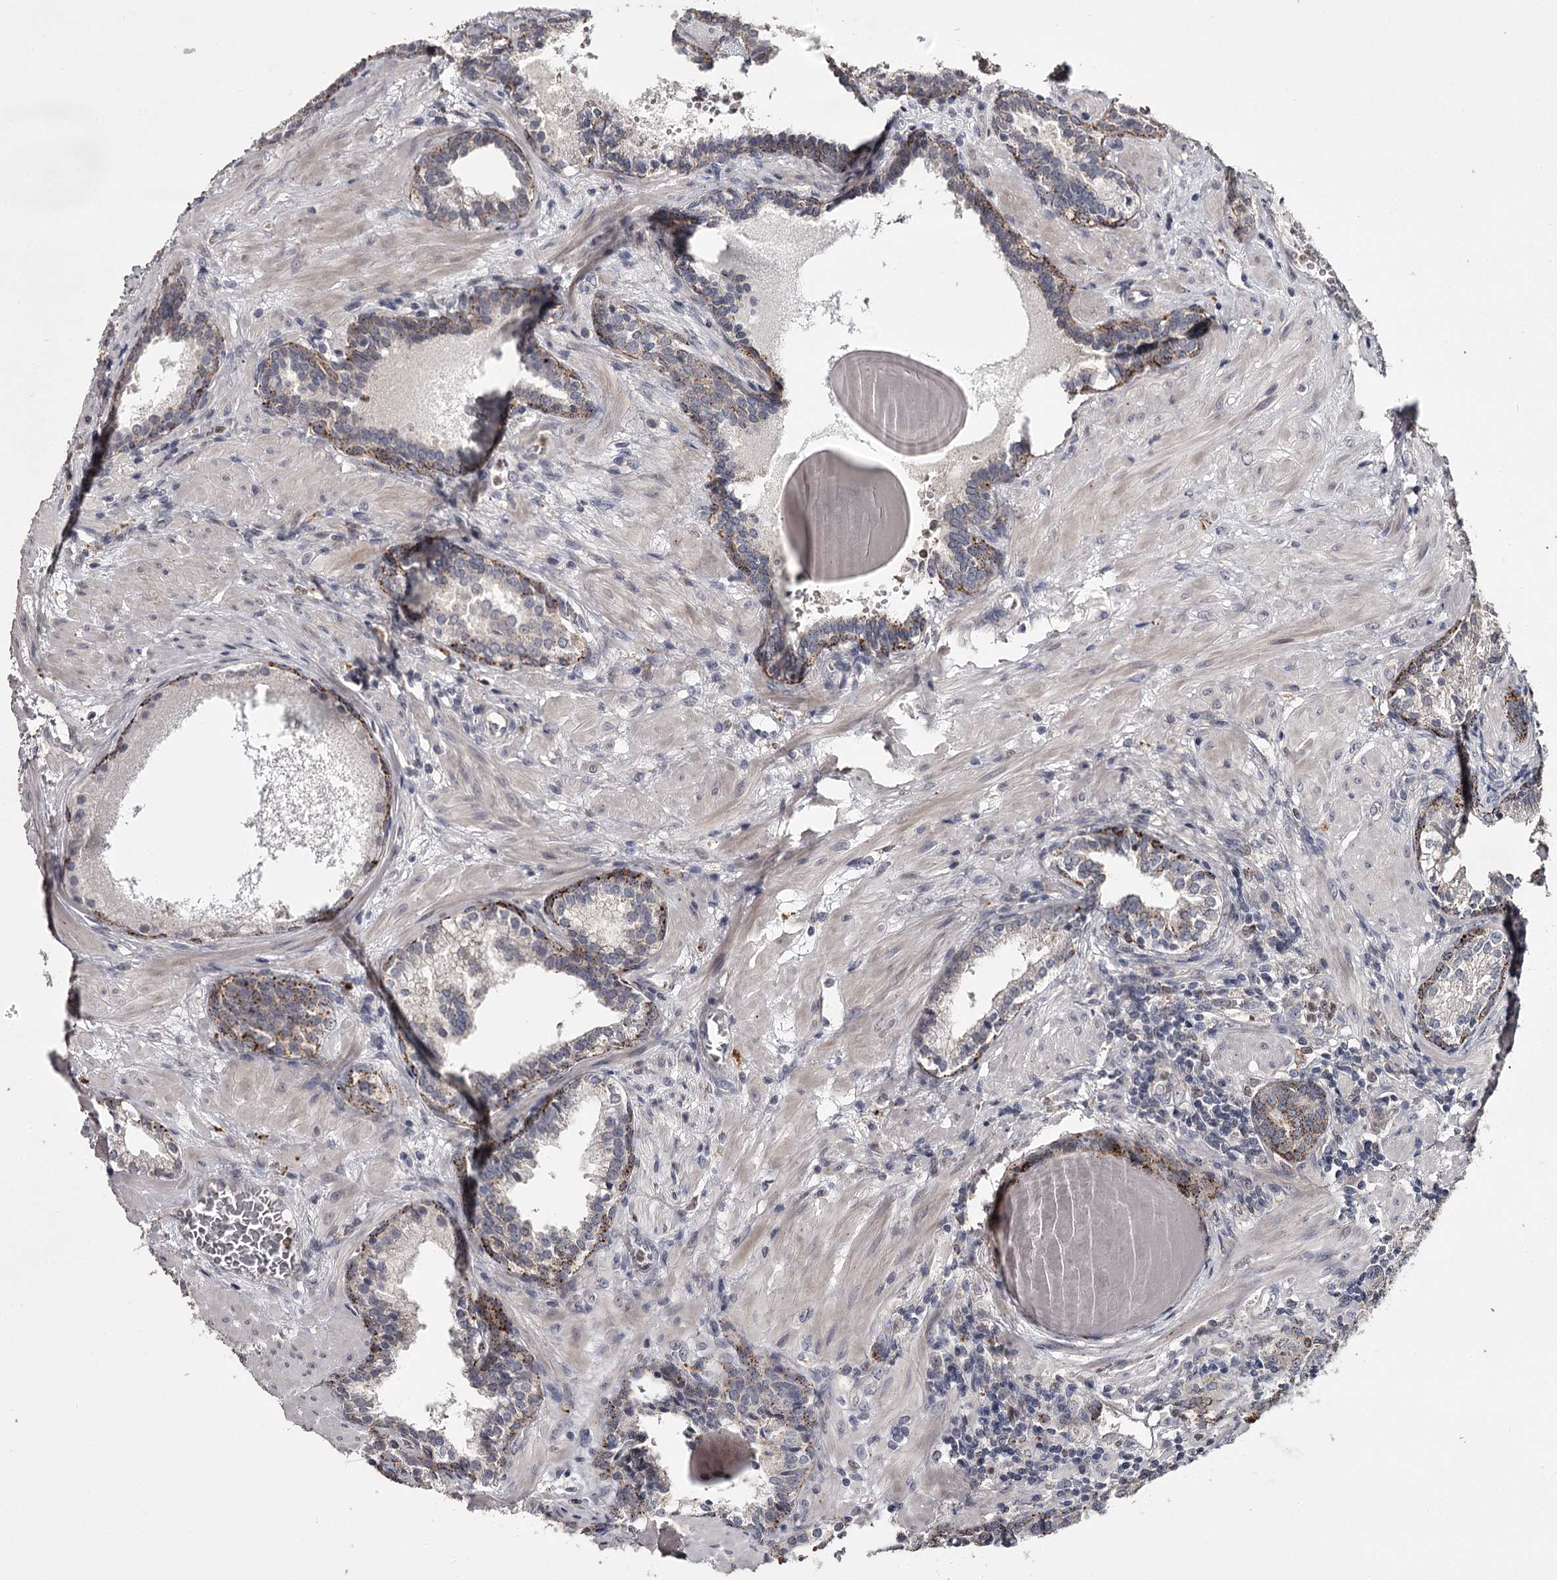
{"staining": {"intensity": "moderate", "quantity": "<25%", "location": "cytoplasmic/membranous"}, "tissue": "prostate cancer", "cell_type": "Tumor cells", "image_type": "cancer", "snomed": [{"axis": "morphology", "description": "Adenocarcinoma, Low grade"}, {"axis": "topography", "description": "Prostate"}], "caption": "The immunohistochemical stain shows moderate cytoplasmic/membranous expression in tumor cells of prostate cancer tissue. The staining is performed using DAB (3,3'-diaminobenzidine) brown chromogen to label protein expression. The nuclei are counter-stained blue using hematoxylin.", "gene": "SLC32A1", "patient": {"sex": "male", "age": 60}}